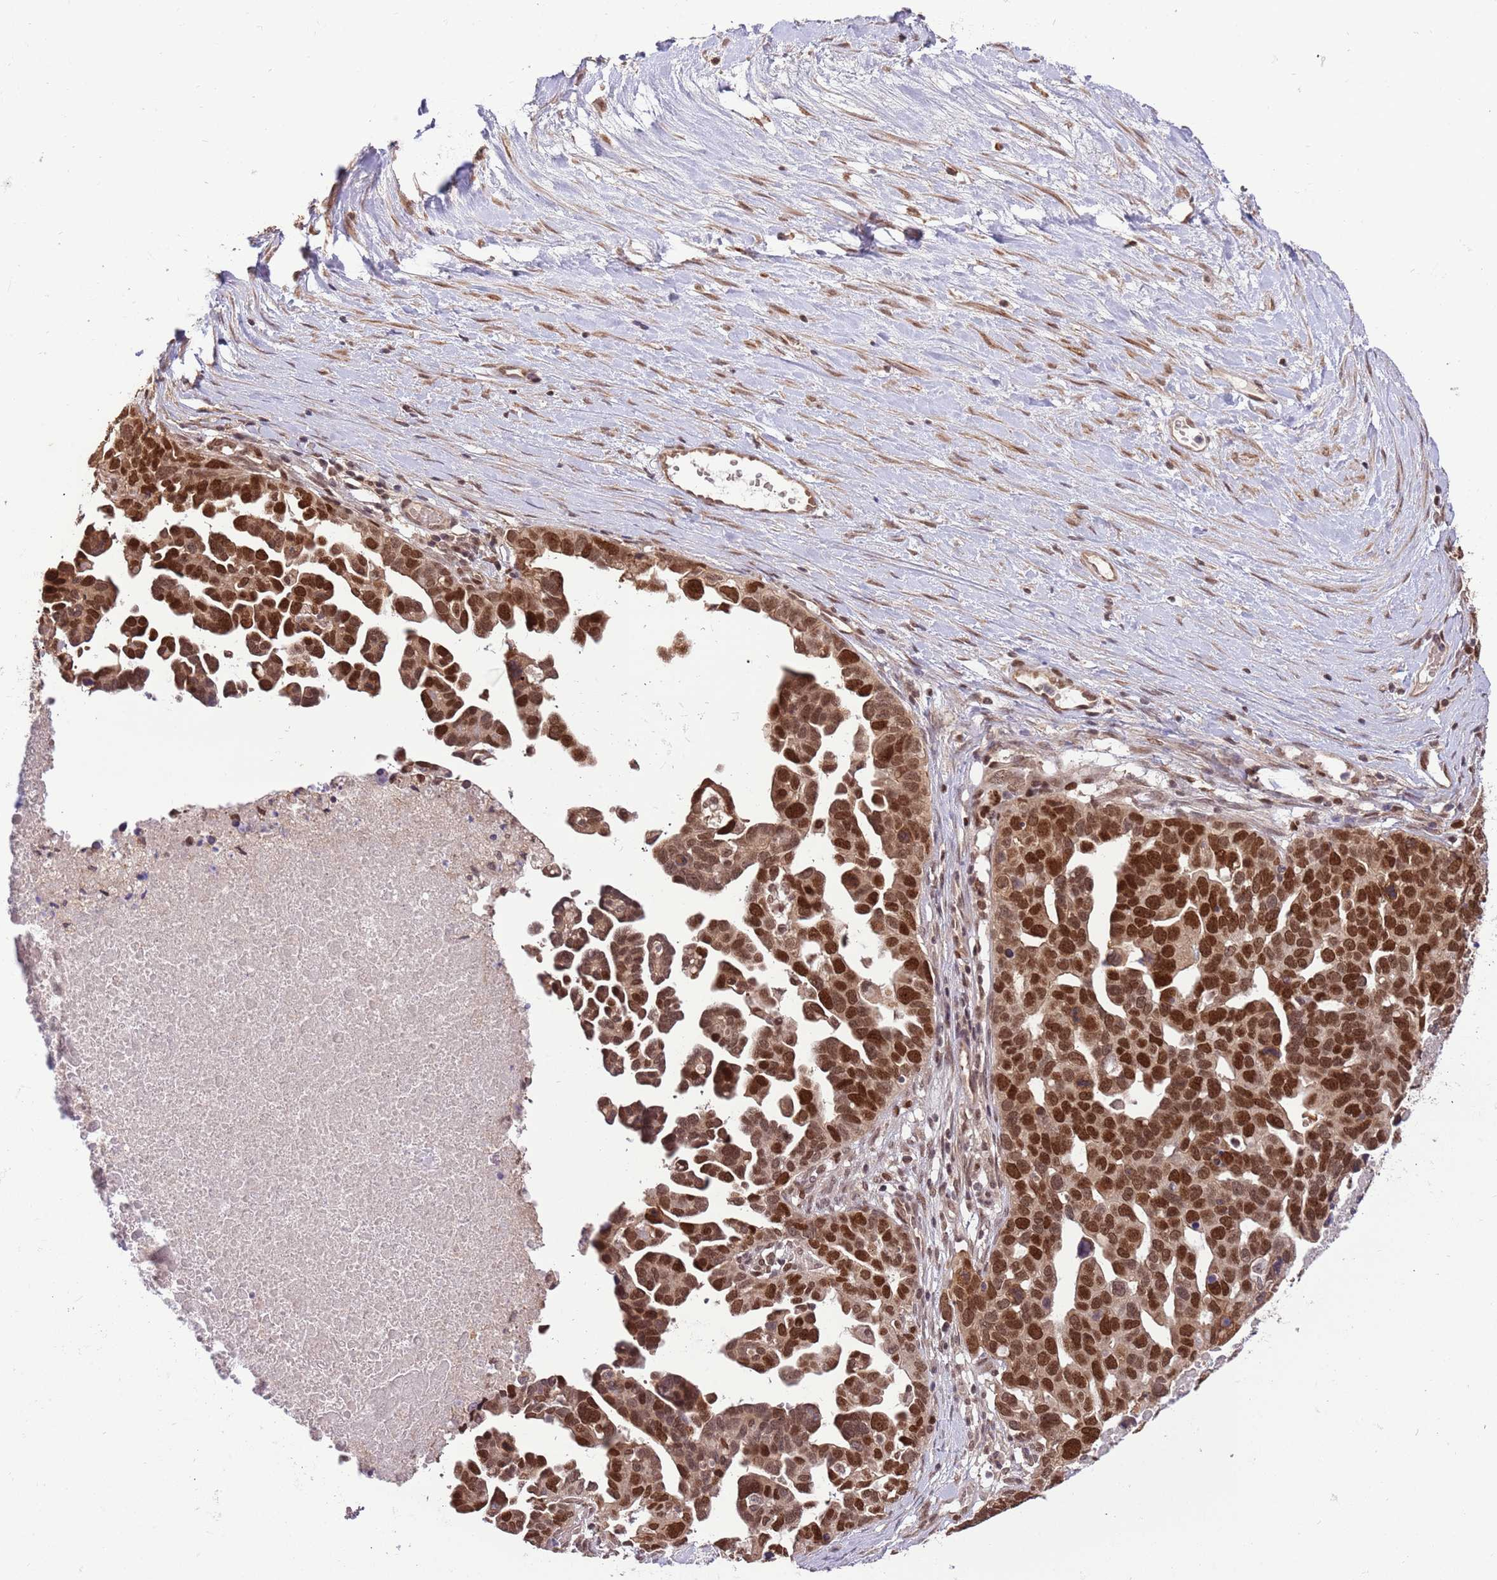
{"staining": {"intensity": "strong", "quantity": ">75%", "location": "nuclear"}, "tissue": "ovarian cancer", "cell_type": "Tumor cells", "image_type": "cancer", "snomed": [{"axis": "morphology", "description": "Cystadenocarcinoma, serous, NOS"}, {"axis": "topography", "description": "Ovary"}], "caption": "Serous cystadenocarcinoma (ovarian) stained for a protein reveals strong nuclear positivity in tumor cells.", "gene": "RIF1", "patient": {"sex": "female", "age": 54}}